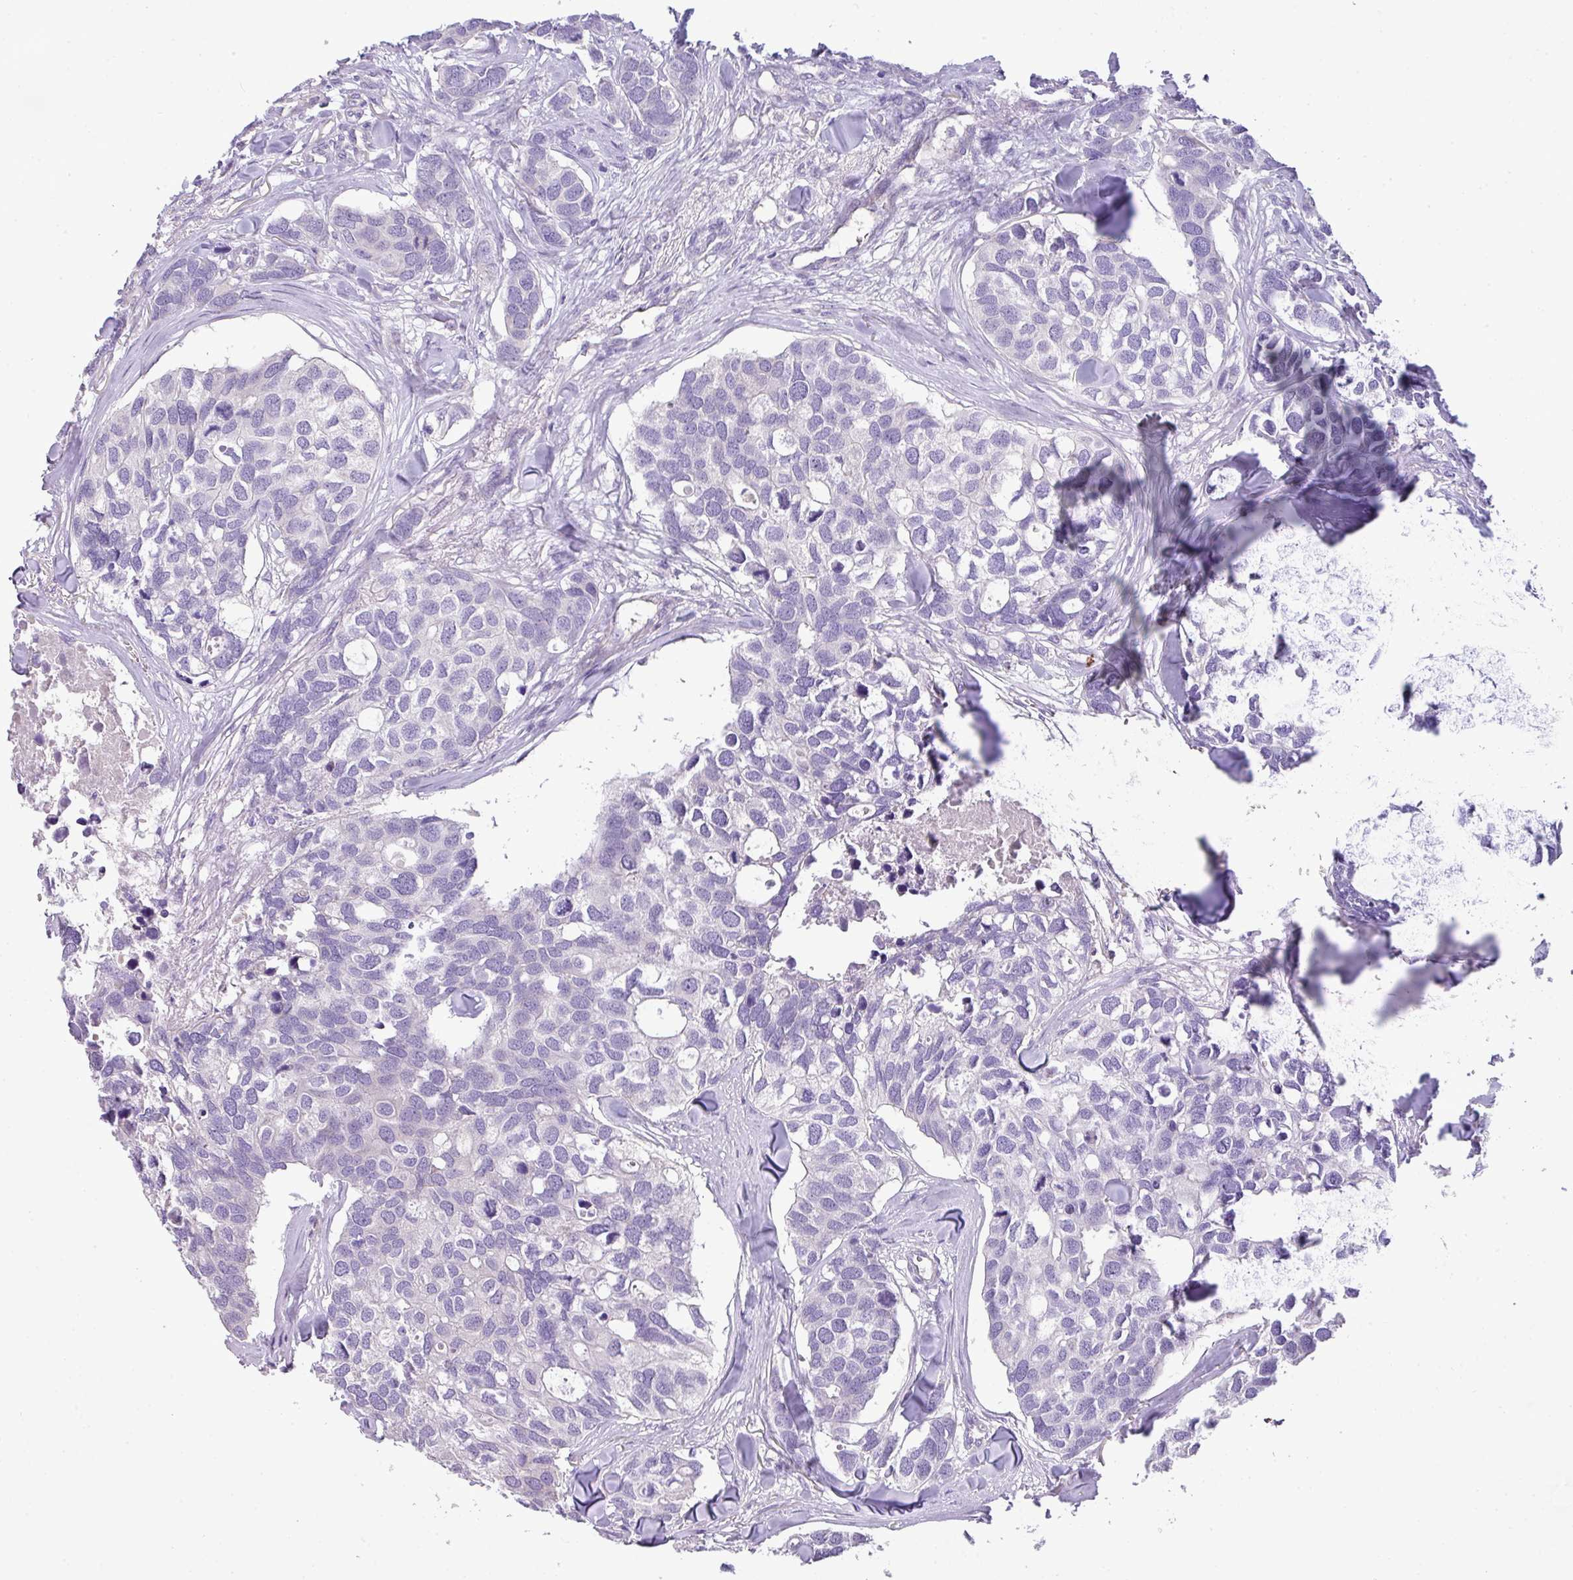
{"staining": {"intensity": "negative", "quantity": "none", "location": "none"}, "tissue": "breast cancer", "cell_type": "Tumor cells", "image_type": "cancer", "snomed": [{"axis": "morphology", "description": "Duct carcinoma"}, {"axis": "topography", "description": "Breast"}], "caption": "Immunohistochemistry of invasive ductal carcinoma (breast) shows no staining in tumor cells.", "gene": "PIK3R5", "patient": {"sex": "female", "age": 83}}